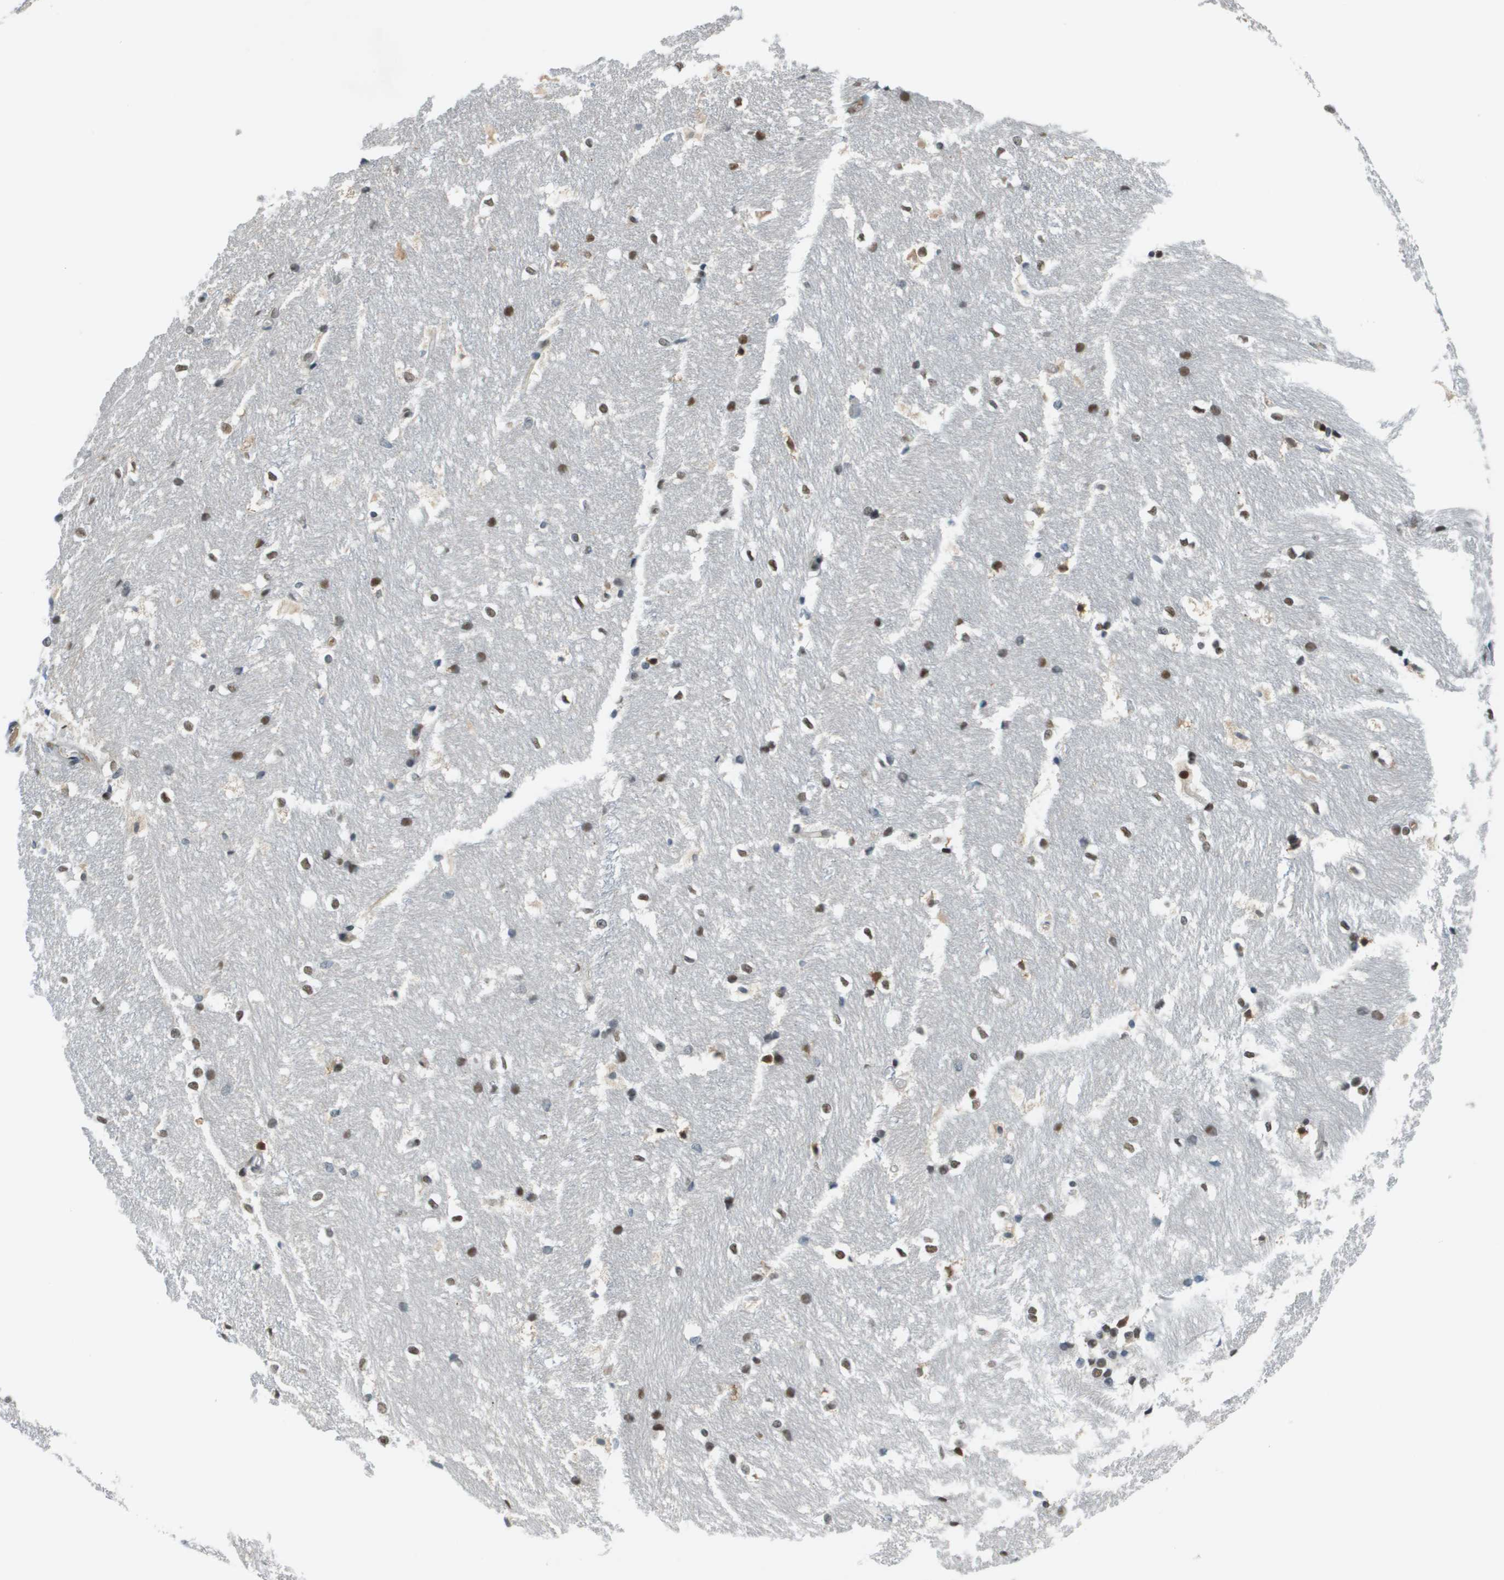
{"staining": {"intensity": "strong", "quantity": "25%-75%", "location": "nuclear"}, "tissue": "hippocampus", "cell_type": "Glial cells", "image_type": "normal", "snomed": [{"axis": "morphology", "description": "Normal tissue, NOS"}, {"axis": "topography", "description": "Hippocampus"}], "caption": "Immunohistochemistry (DAB (3,3'-diaminobenzidine)) staining of normal hippocampus shows strong nuclear protein staining in approximately 25%-75% of glial cells.", "gene": "CBX5", "patient": {"sex": "female", "age": 19}}